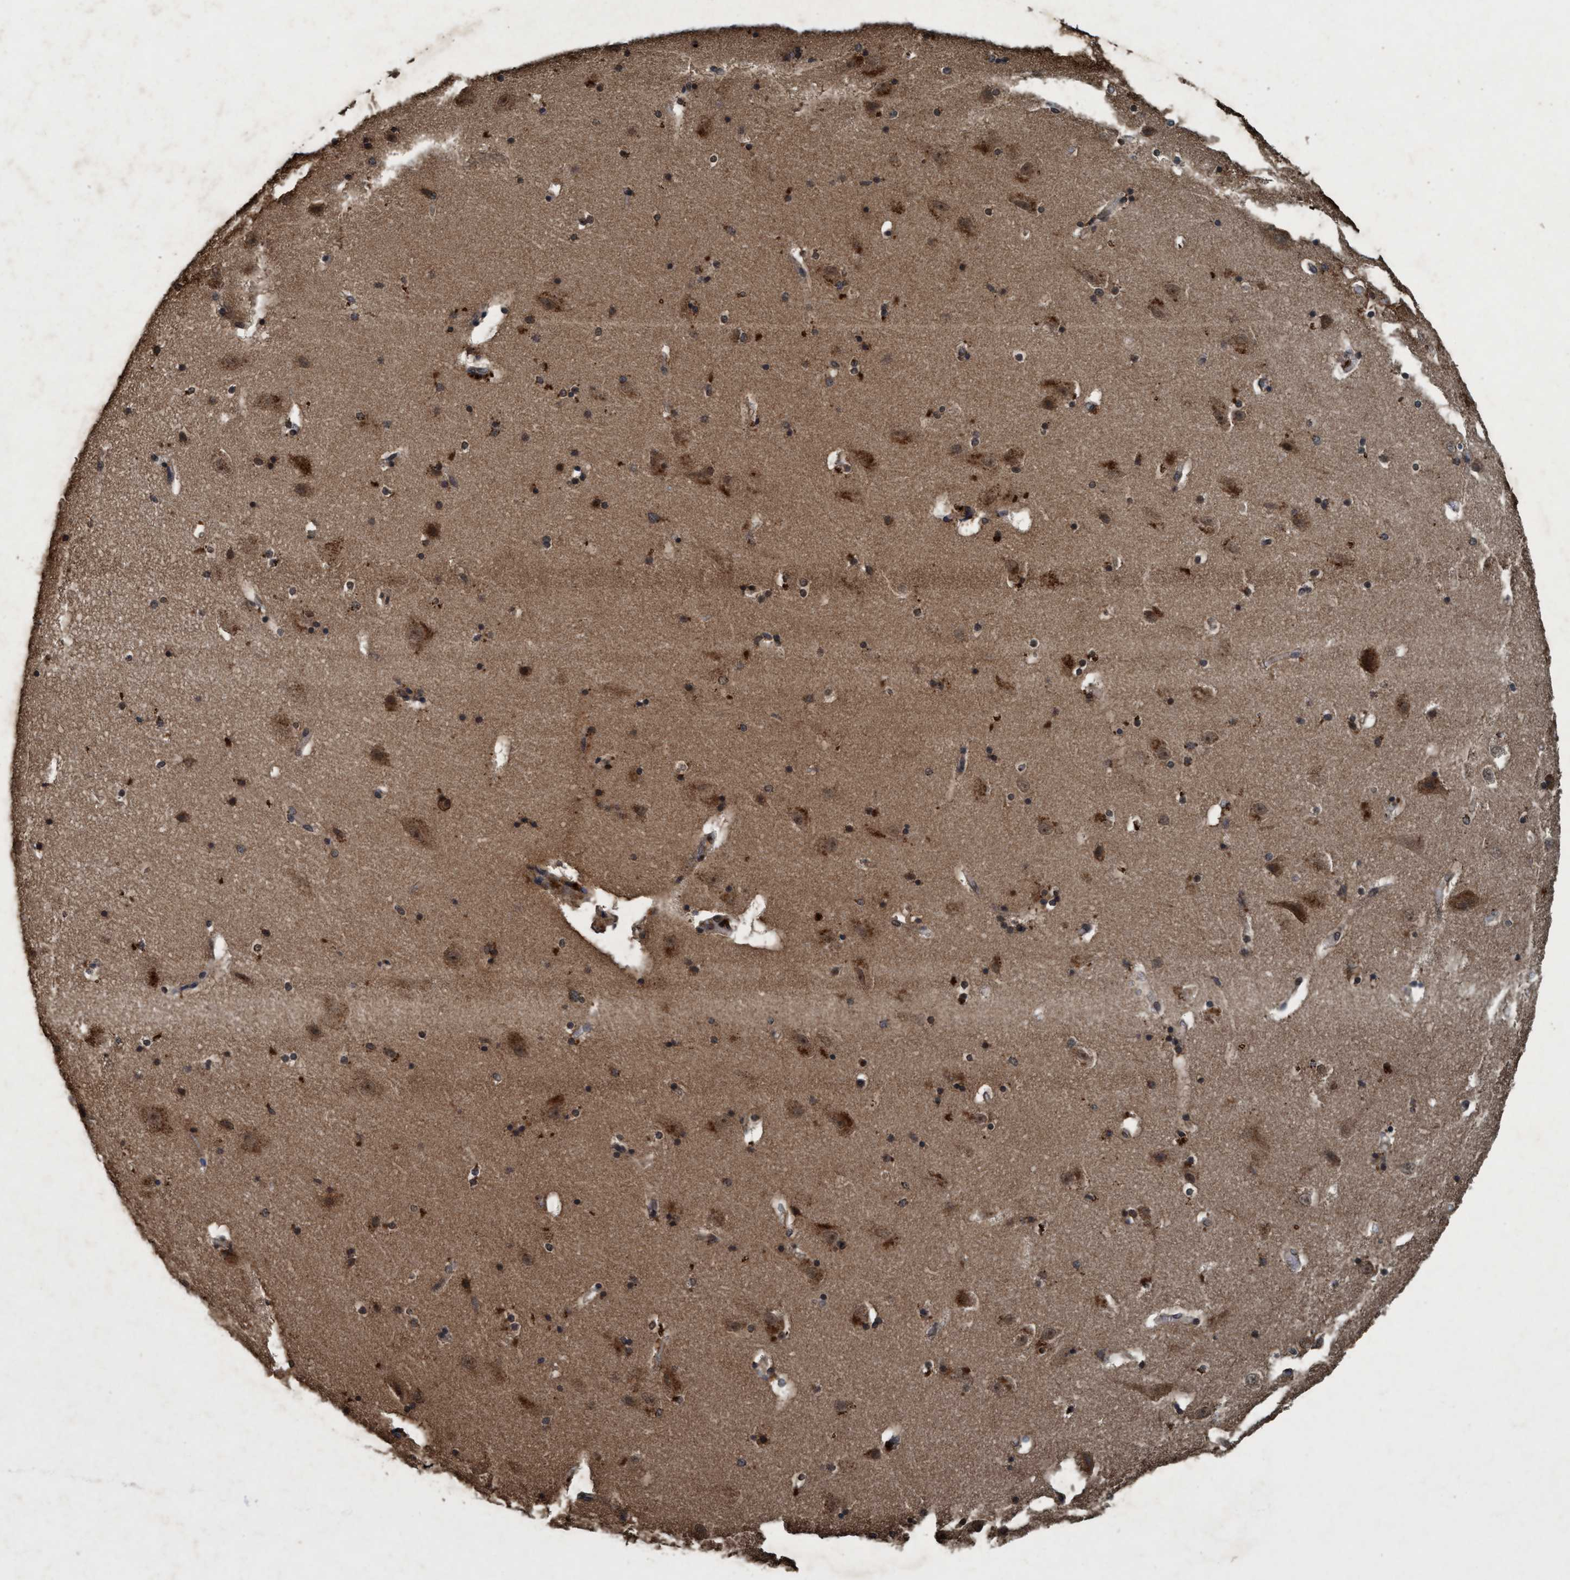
{"staining": {"intensity": "moderate", "quantity": "<25%", "location": "cytoplasmic/membranous,nuclear"}, "tissue": "hippocampus", "cell_type": "Glial cells", "image_type": "normal", "snomed": [{"axis": "morphology", "description": "Normal tissue, NOS"}, {"axis": "topography", "description": "Hippocampus"}], "caption": "There is low levels of moderate cytoplasmic/membranous,nuclear positivity in glial cells of normal hippocampus, as demonstrated by immunohistochemical staining (brown color).", "gene": "AKT1S1", "patient": {"sex": "male", "age": 45}}